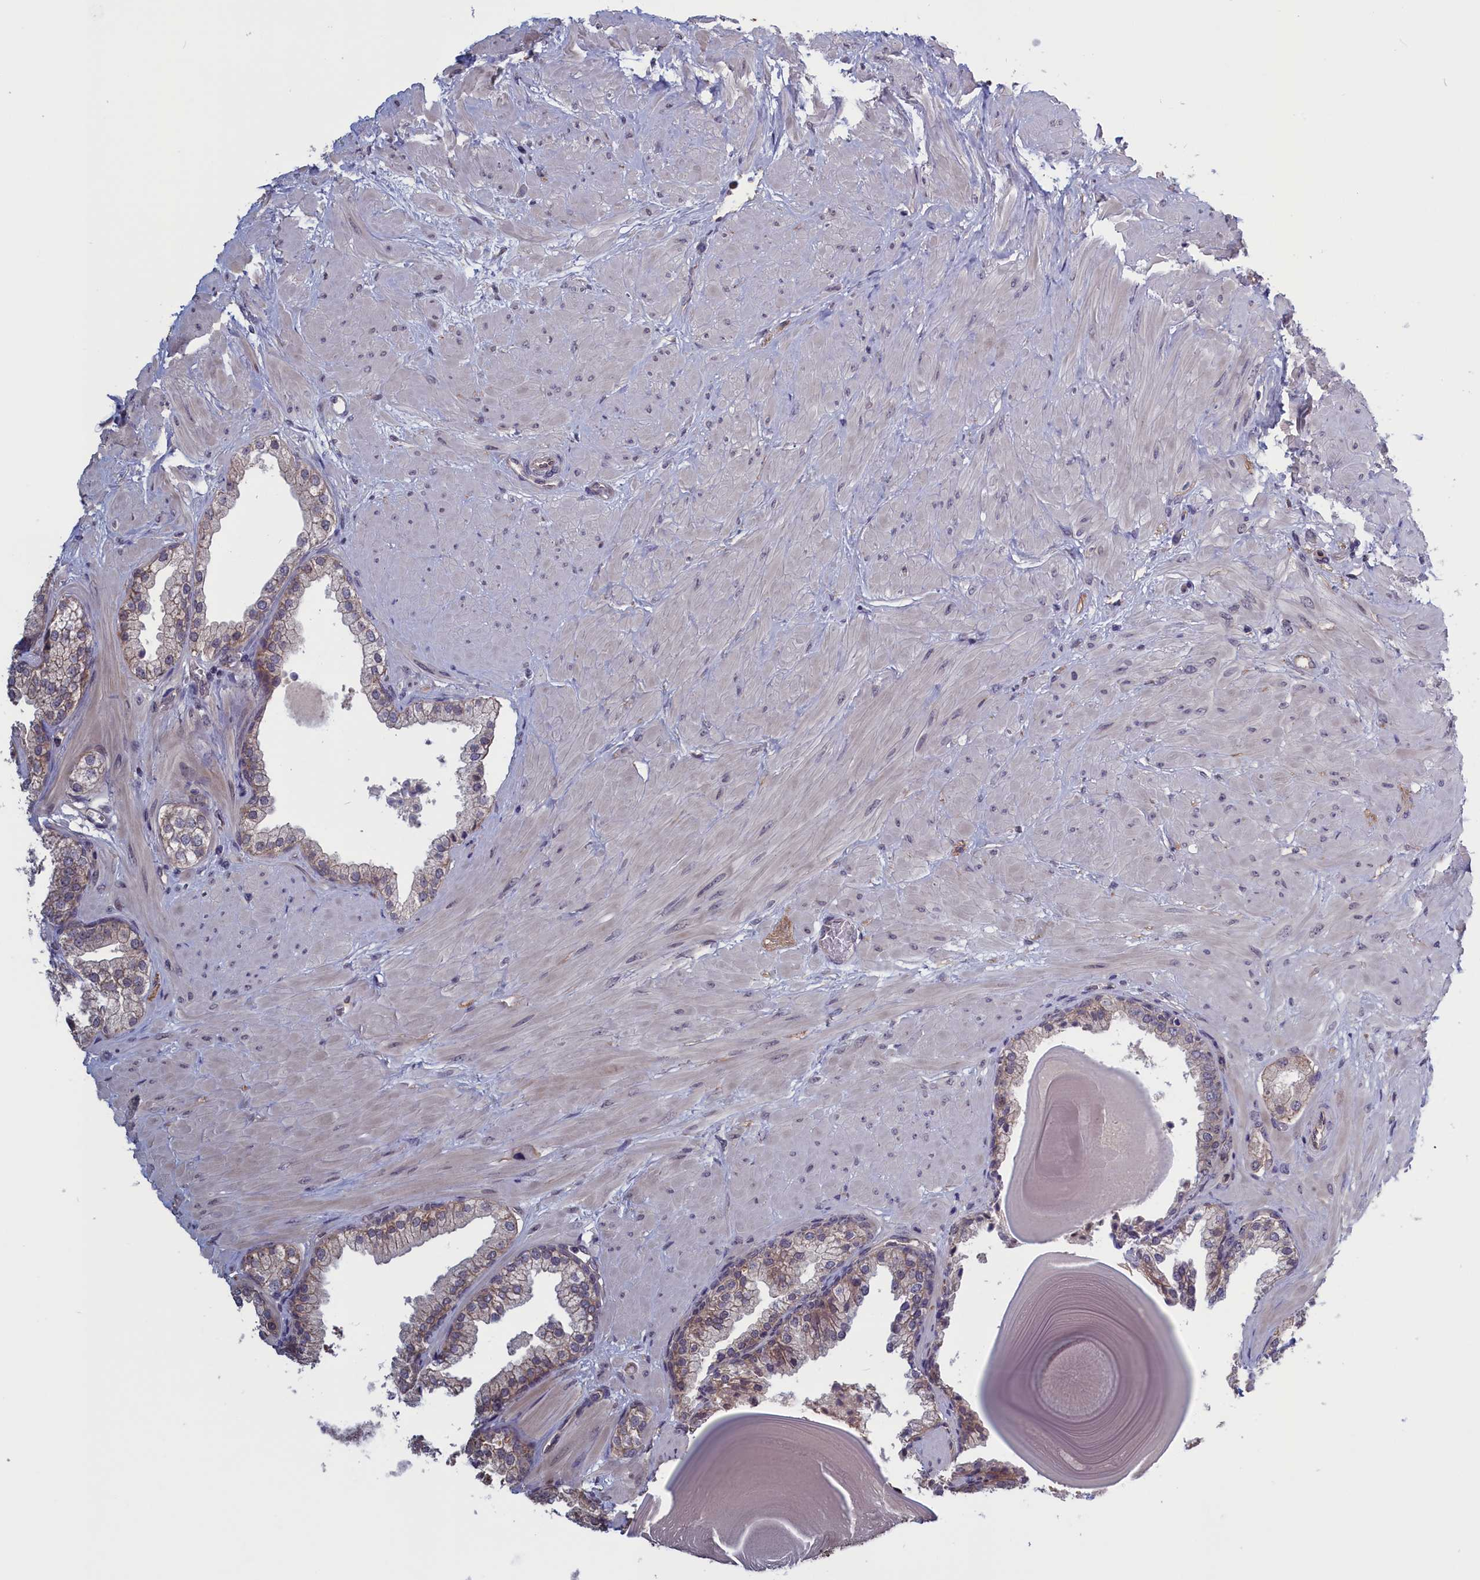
{"staining": {"intensity": "weak", "quantity": "<25%", "location": "cytoplasmic/membranous"}, "tissue": "prostate", "cell_type": "Glandular cells", "image_type": "normal", "snomed": [{"axis": "morphology", "description": "Normal tissue, NOS"}, {"axis": "topography", "description": "Prostate"}], "caption": "The micrograph reveals no staining of glandular cells in unremarkable prostate.", "gene": "PLP2", "patient": {"sex": "male", "age": 48}}